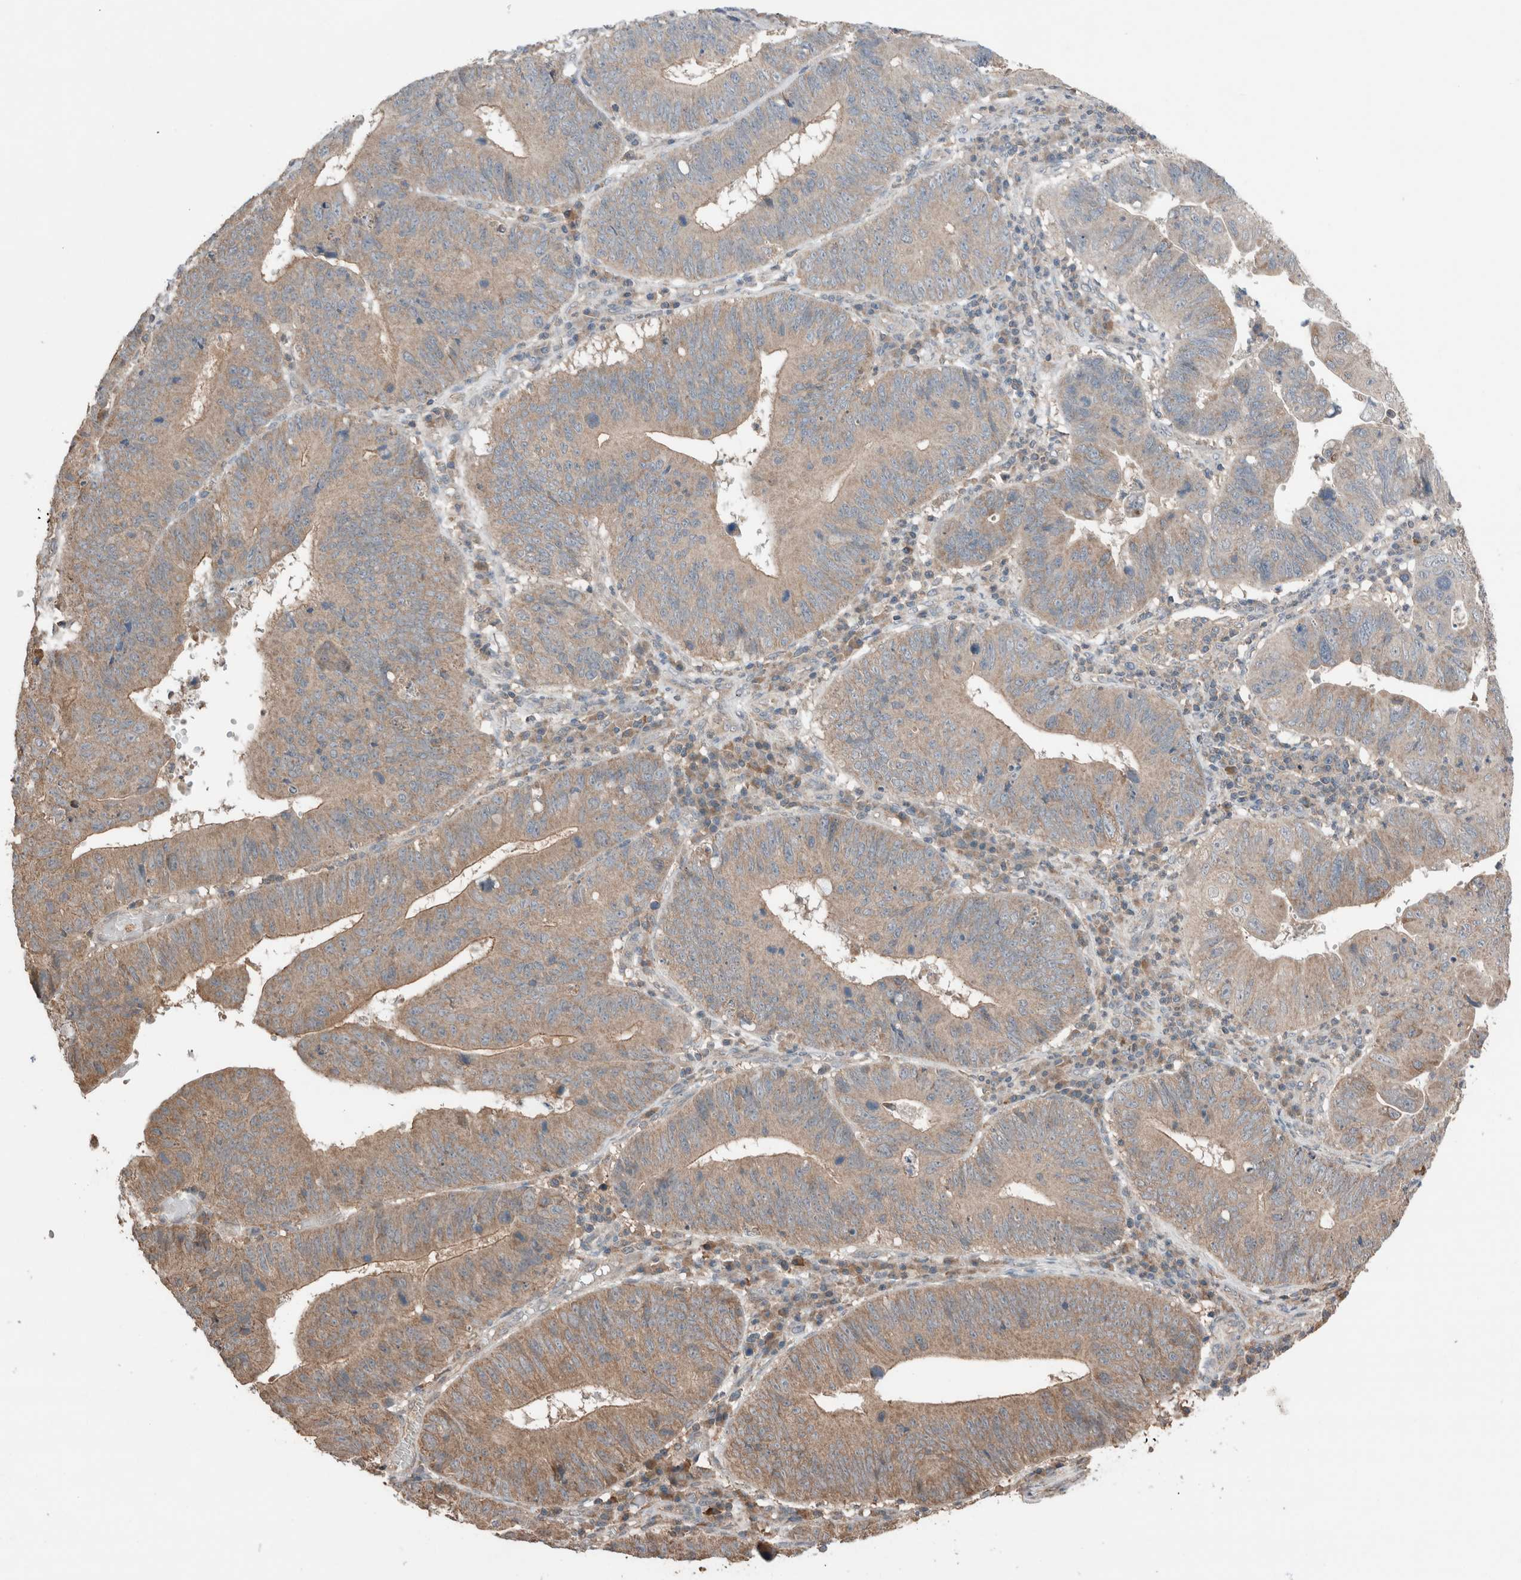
{"staining": {"intensity": "weak", "quantity": ">75%", "location": "cytoplasmic/membranous"}, "tissue": "stomach cancer", "cell_type": "Tumor cells", "image_type": "cancer", "snomed": [{"axis": "morphology", "description": "Adenocarcinoma, NOS"}, {"axis": "topography", "description": "Stomach"}], "caption": "This histopathology image displays immunohistochemistry staining of human stomach cancer, with low weak cytoplasmic/membranous positivity in about >75% of tumor cells.", "gene": "KLK14", "patient": {"sex": "male", "age": 59}}